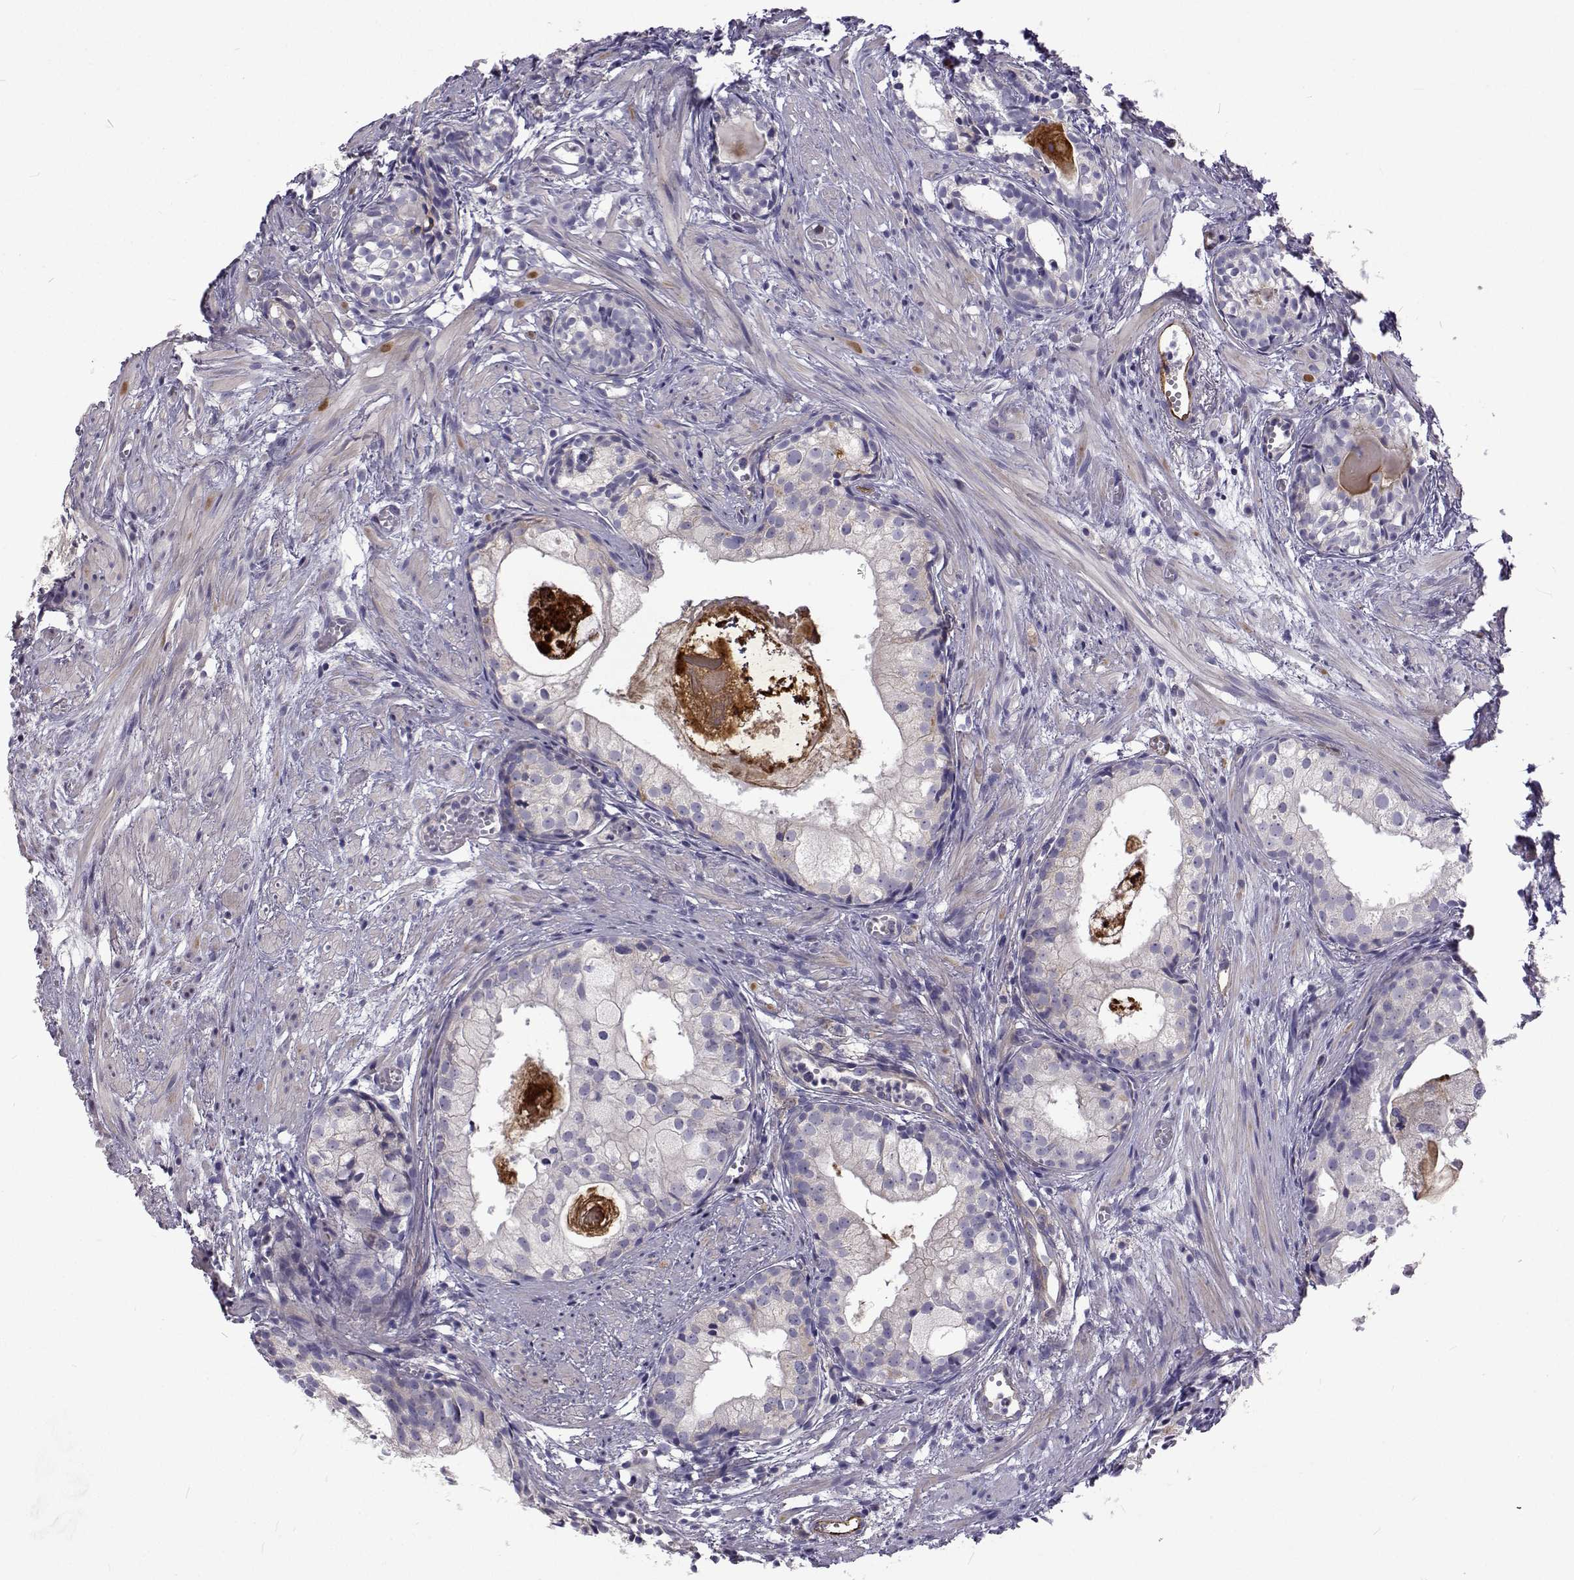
{"staining": {"intensity": "negative", "quantity": "none", "location": "none"}, "tissue": "prostate cancer", "cell_type": "Tumor cells", "image_type": "cancer", "snomed": [{"axis": "morphology", "description": "Adenocarcinoma, High grade"}, {"axis": "topography", "description": "Prostate"}], "caption": "Immunohistochemical staining of human prostate cancer demonstrates no significant expression in tumor cells.", "gene": "NPR3", "patient": {"sex": "male", "age": 85}}